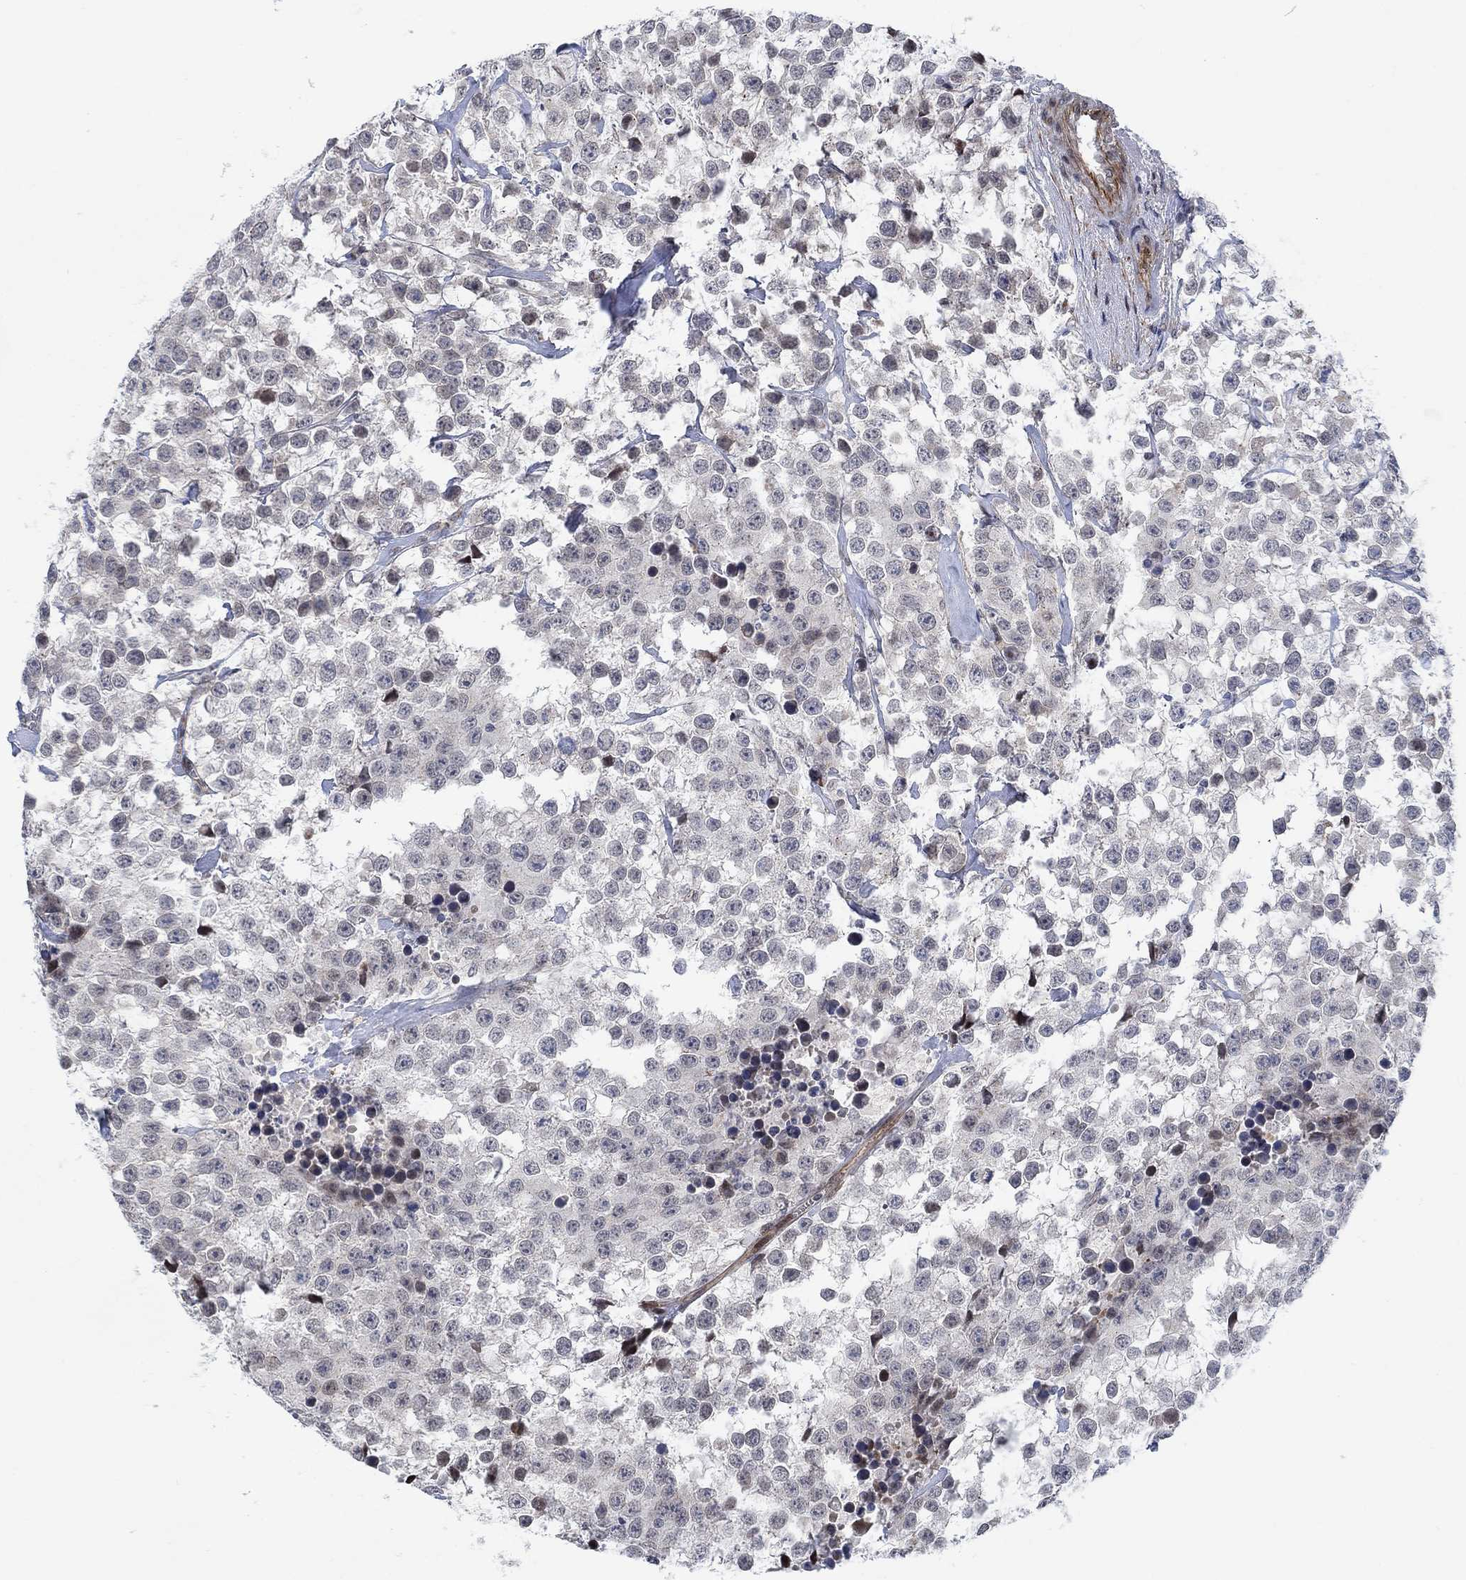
{"staining": {"intensity": "negative", "quantity": "none", "location": "none"}, "tissue": "testis cancer", "cell_type": "Tumor cells", "image_type": "cancer", "snomed": [{"axis": "morphology", "description": "Seminoma, NOS"}, {"axis": "topography", "description": "Testis"}], "caption": "This is an immunohistochemistry photomicrograph of human testis cancer. There is no expression in tumor cells.", "gene": "KCNH8", "patient": {"sex": "male", "age": 59}}